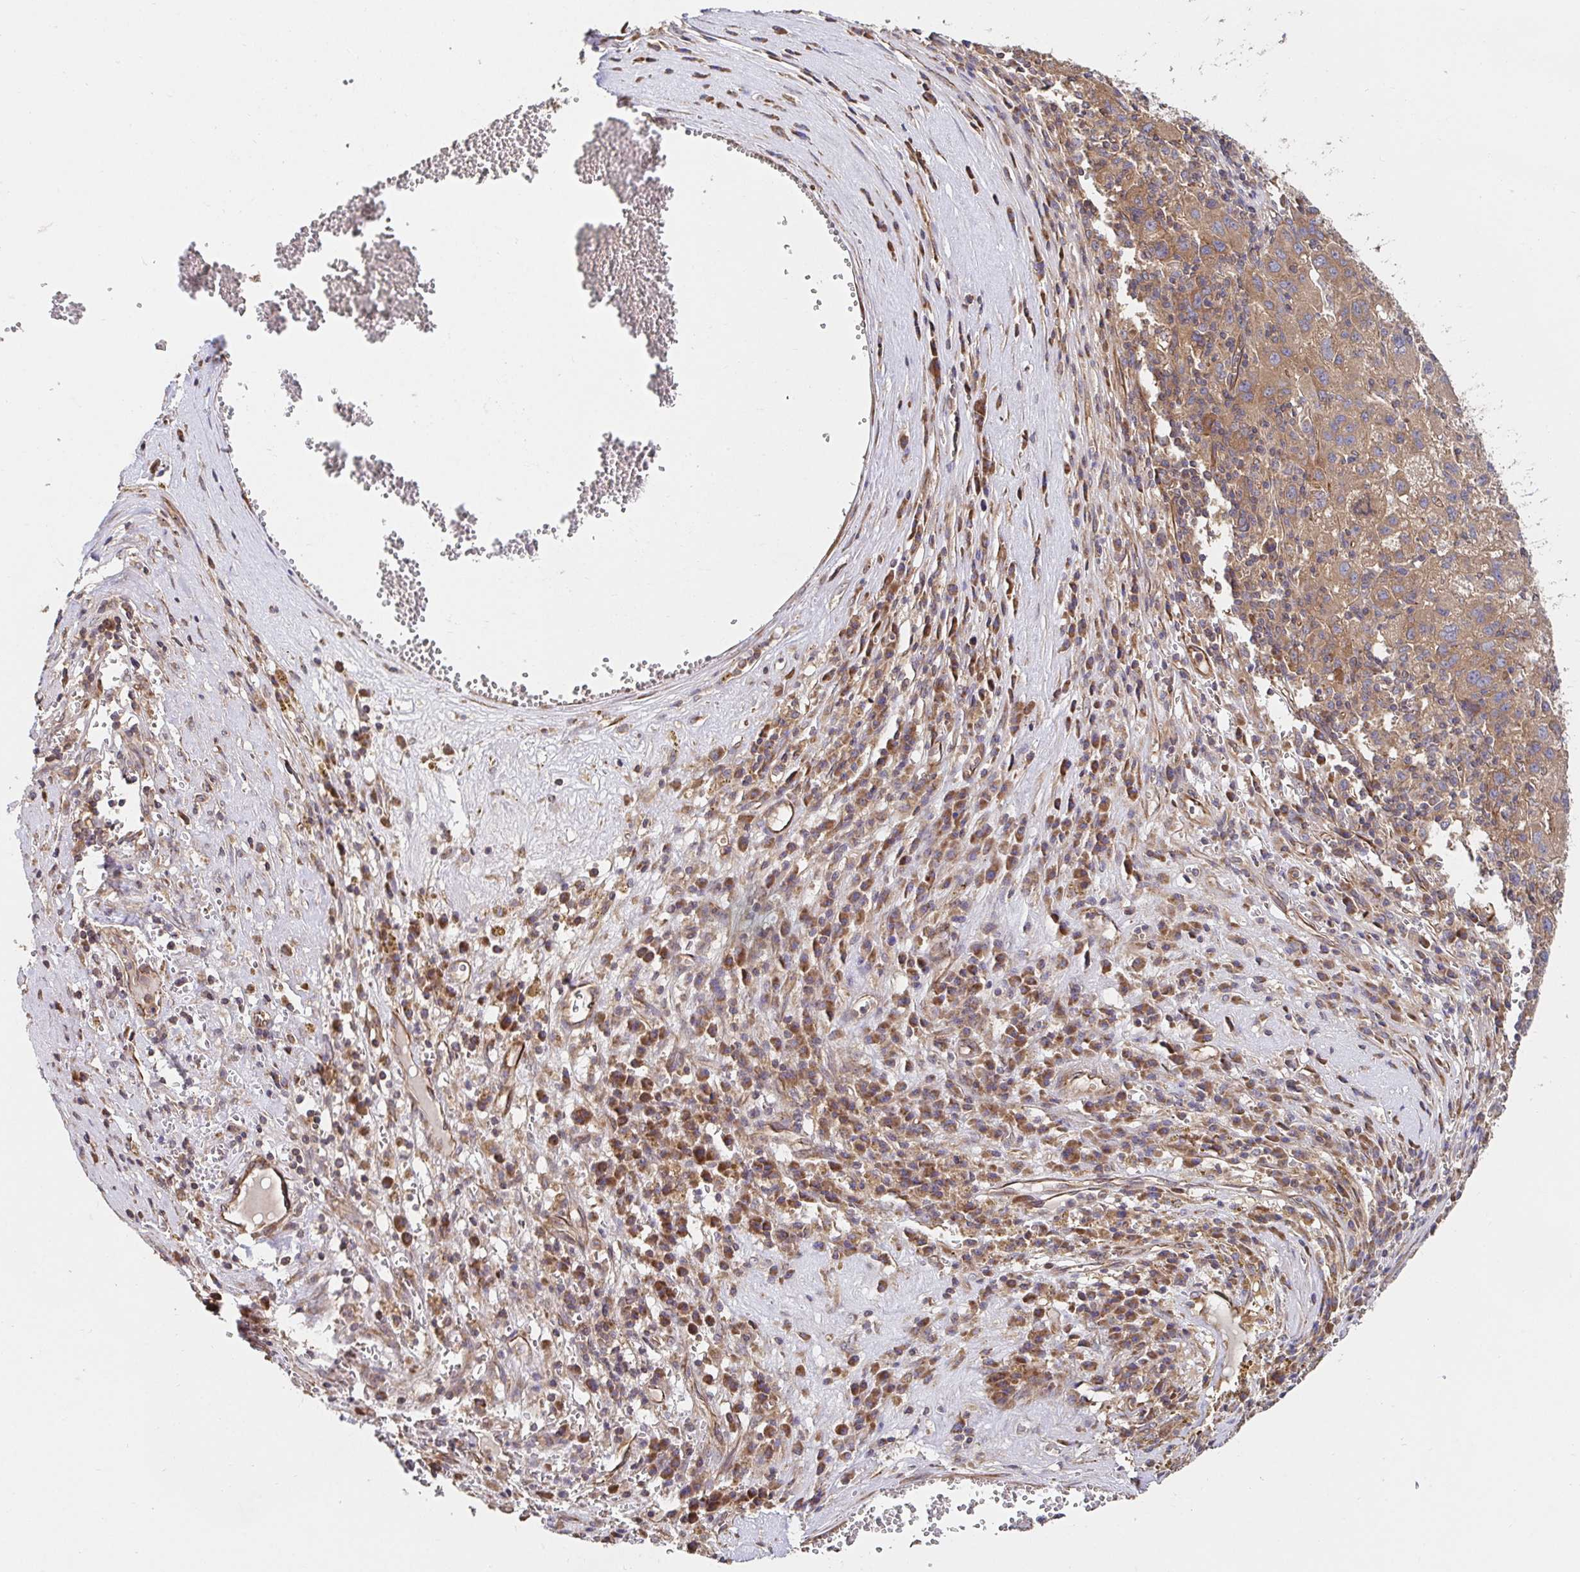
{"staining": {"intensity": "moderate", "quantity": ">75%", "location": "cytoplasmic/membranous"}, "tissue": "liver cancer", "cell_type": "Tumor cells", "image_type": "cancer", "snomed": [{"axis": "morphology", "description": "Carcinoma, Hepatocellular, NOS"}, {"axis": "topography", "description": "Liver"}], "caption": "A high-resolution micrograph shows IHC staining of liver cancer, which displays moderate cytoplasmic/membranous staining in about >75% of tumor cells. The staining was performed using DAB (3,3'-diaminobenzidine) to visualize the protein expression in brown, while the nuclei were stained in blue with hematoxylin (Magnification: 20x).", "gene": "APBB1", "patient": {"sex": "female", "age": 77}}